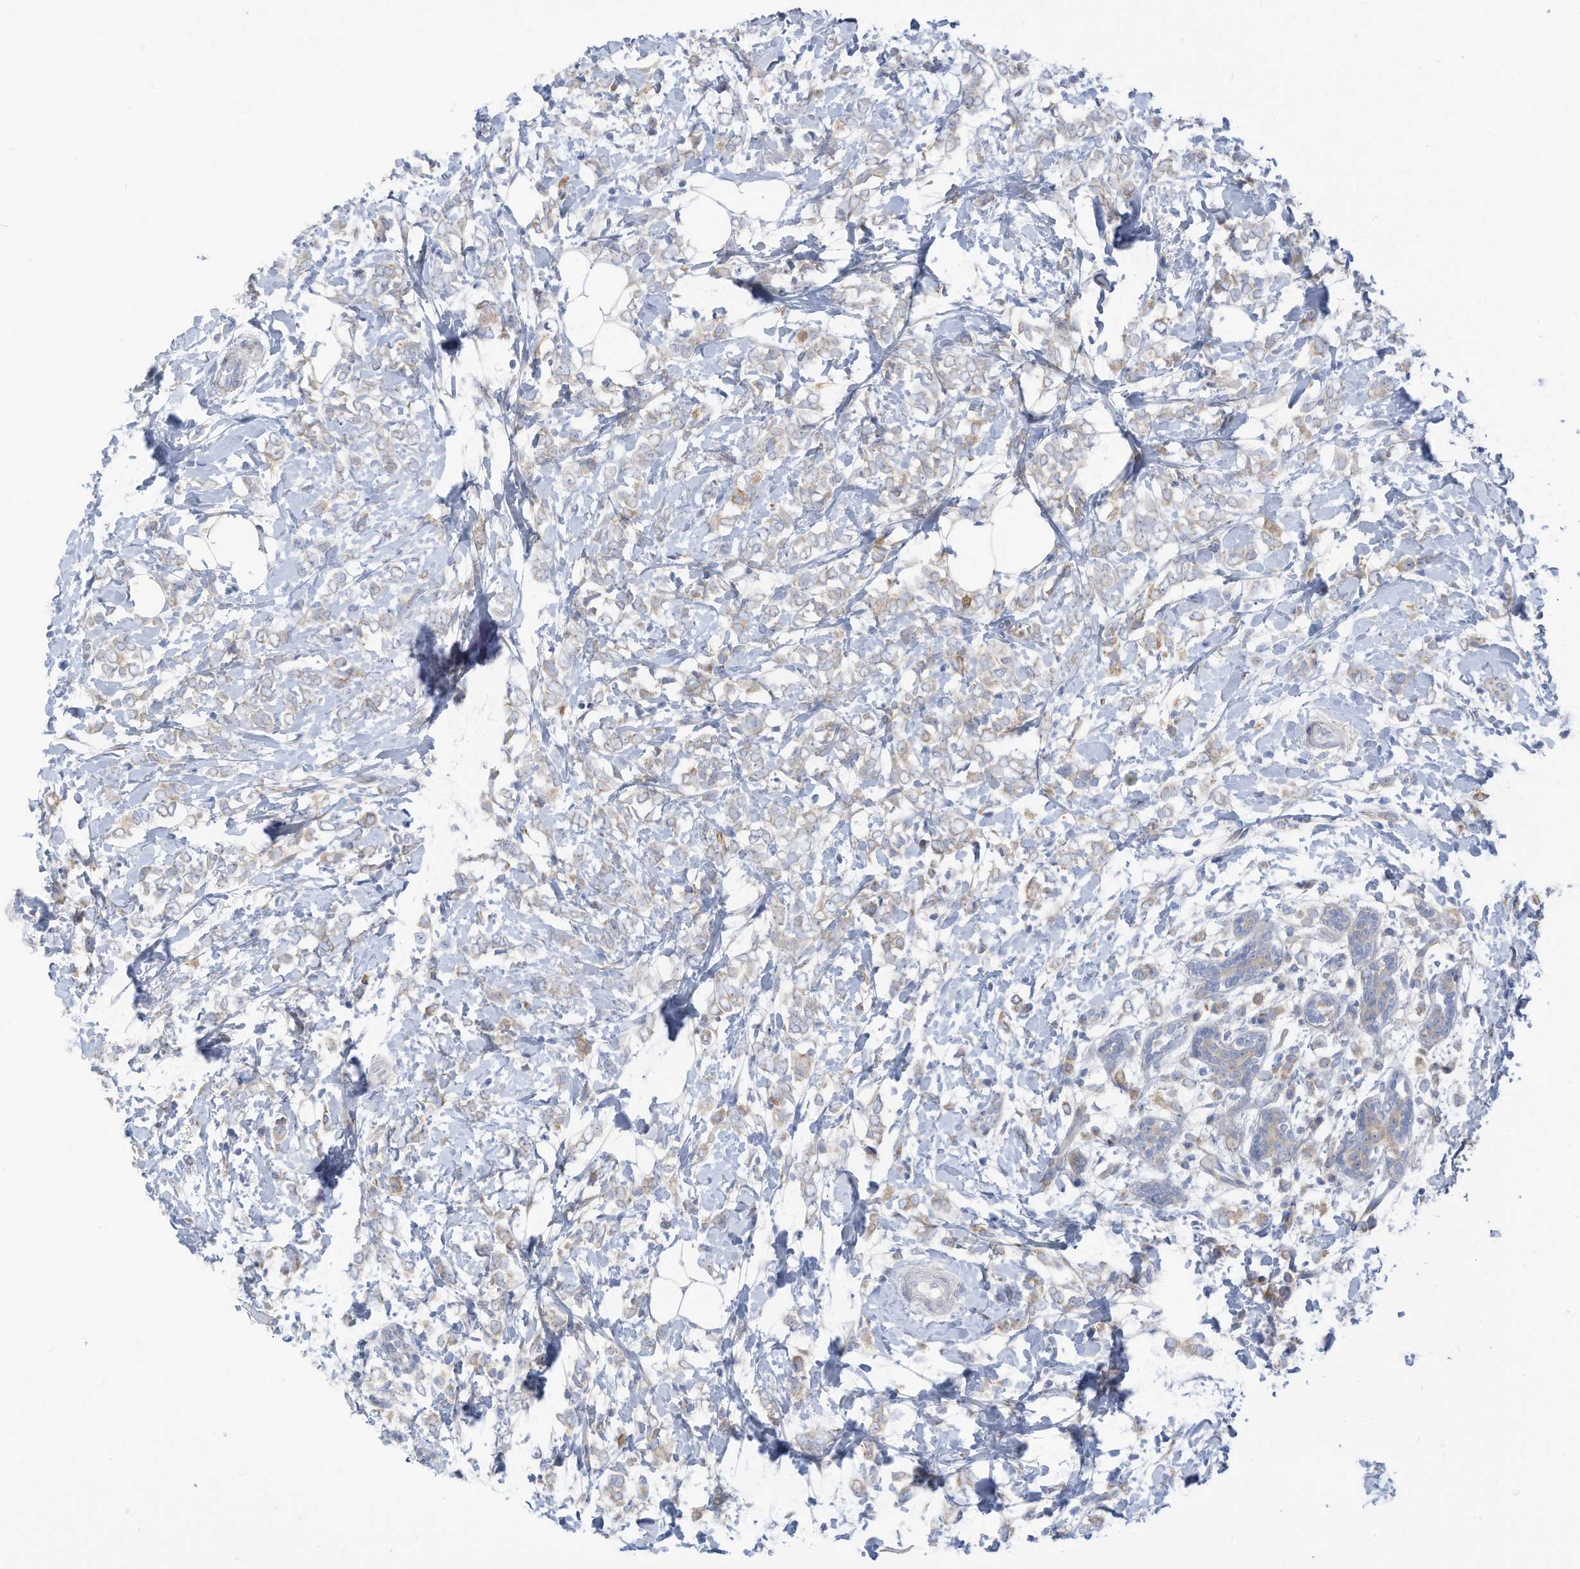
{"staining": {"intensity": "weak", "quantity": "<25%", "location": "cytoplasmic/membranous"}, "tissue": "breast cancer", "cell_type": "Tumor cells", "image_type": "cancer", "snomed": [{"axis": "morphology", "description": "Normal tissue, NOS"}, {"axis": "morphology", "description": "Lobular carcinoma"}, {"axis": "topography", "description": "Breast"}], "caption": "Immunohistochemical staining of lobular carcinoma (breast) shows no significant positivity in tumor cells.", "gene": "TRMT2B", "patient": {"sex": "female", "age": 47}}